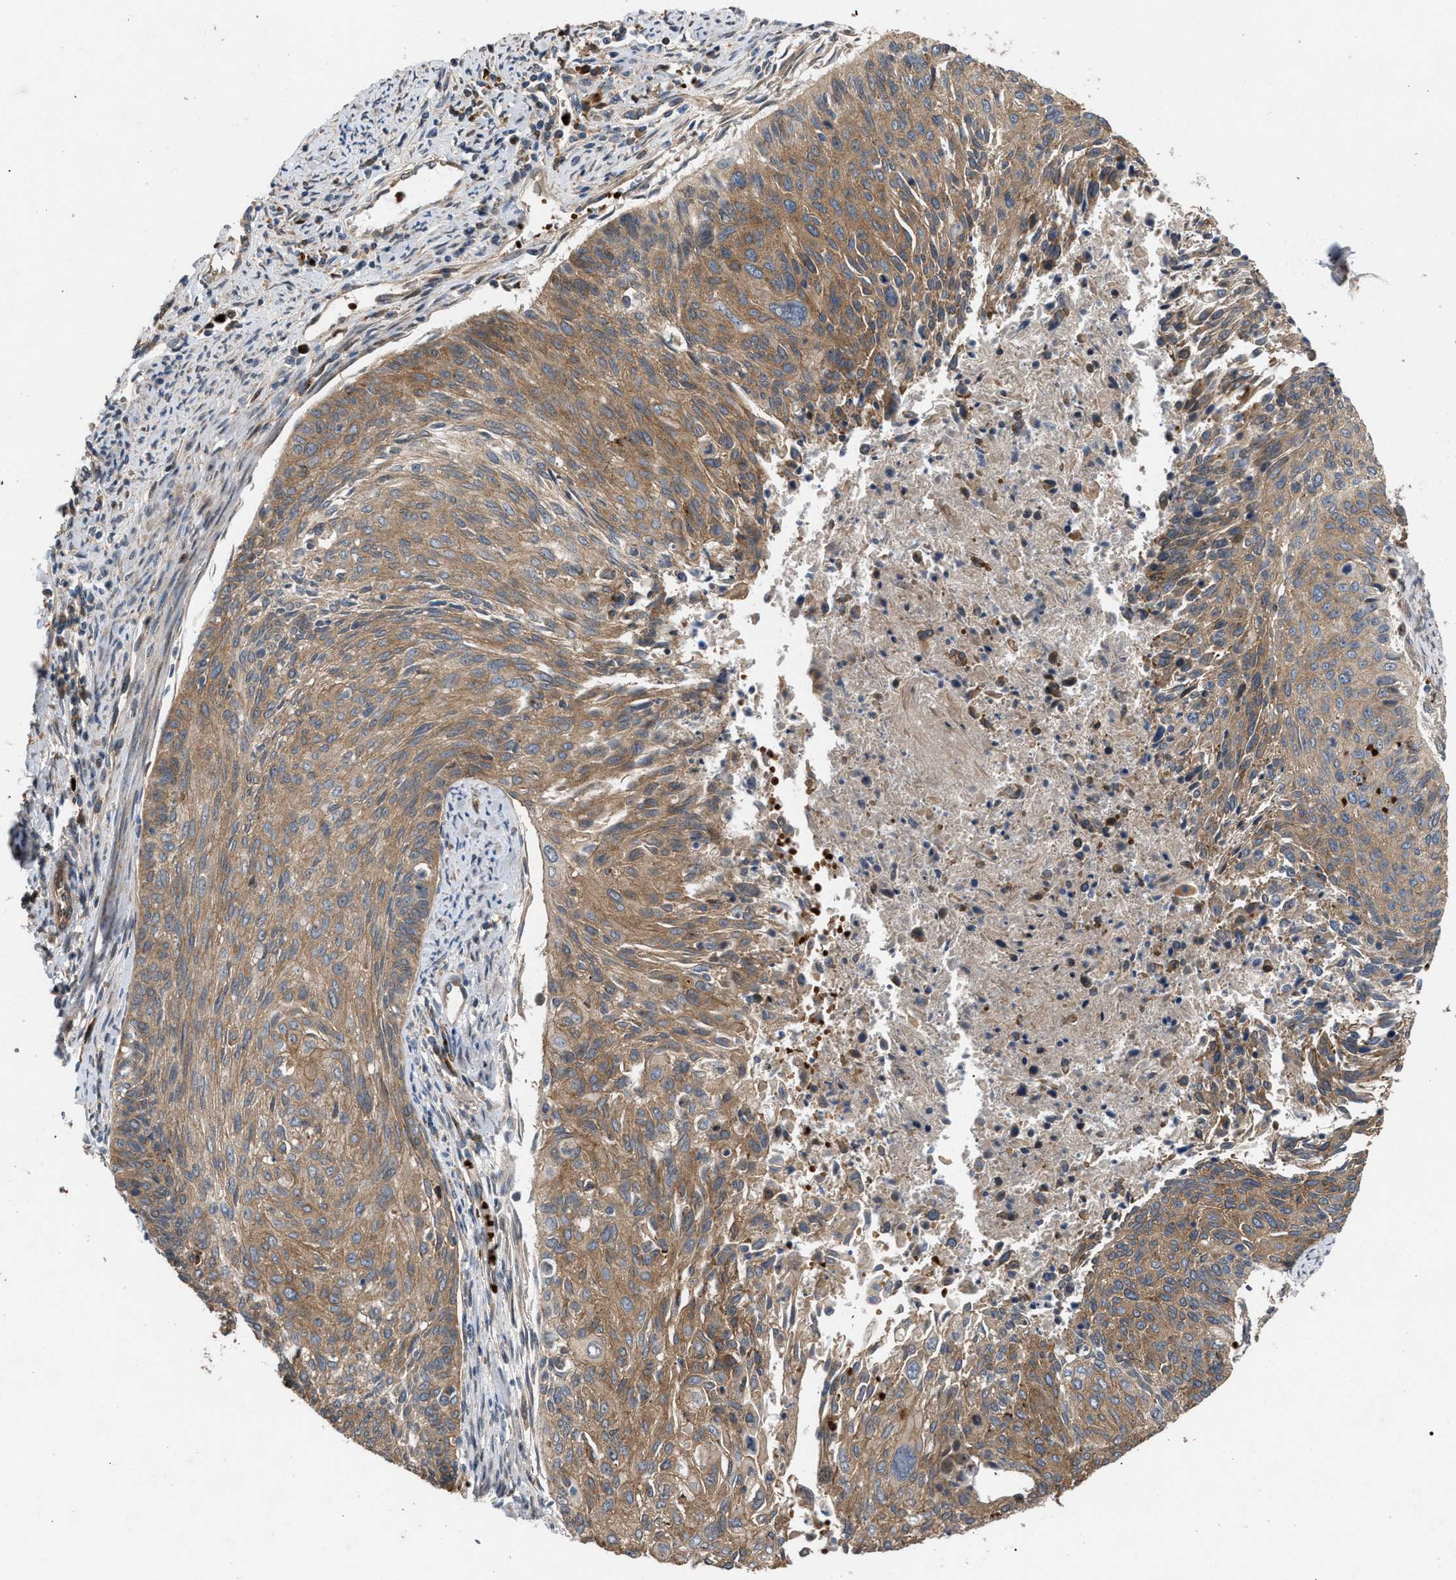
{"staining": {"intensity": "moderate", "quantity": ">75%", "location": "cytoplasmic/membranous"}, "tissue": "cervical cancer", "cell_type": "Tumor cells", "image_type": "cancer", "snomed": [{"axis": "morphology", "description": "Squamous cell carcinoma, NOS"}, {"axis": "topography", "description": "Cervix"}], "caption": "A high-resolution micrograph shows immunohistochemistry (IHC) staining of cervical squamous cell carcinoma, which demonstrates moderate cytoplasmic/membranous expression in about >75% of tumor cells.", "gene": "GCC1", "patient": {"sex": "female", "age": 55}}